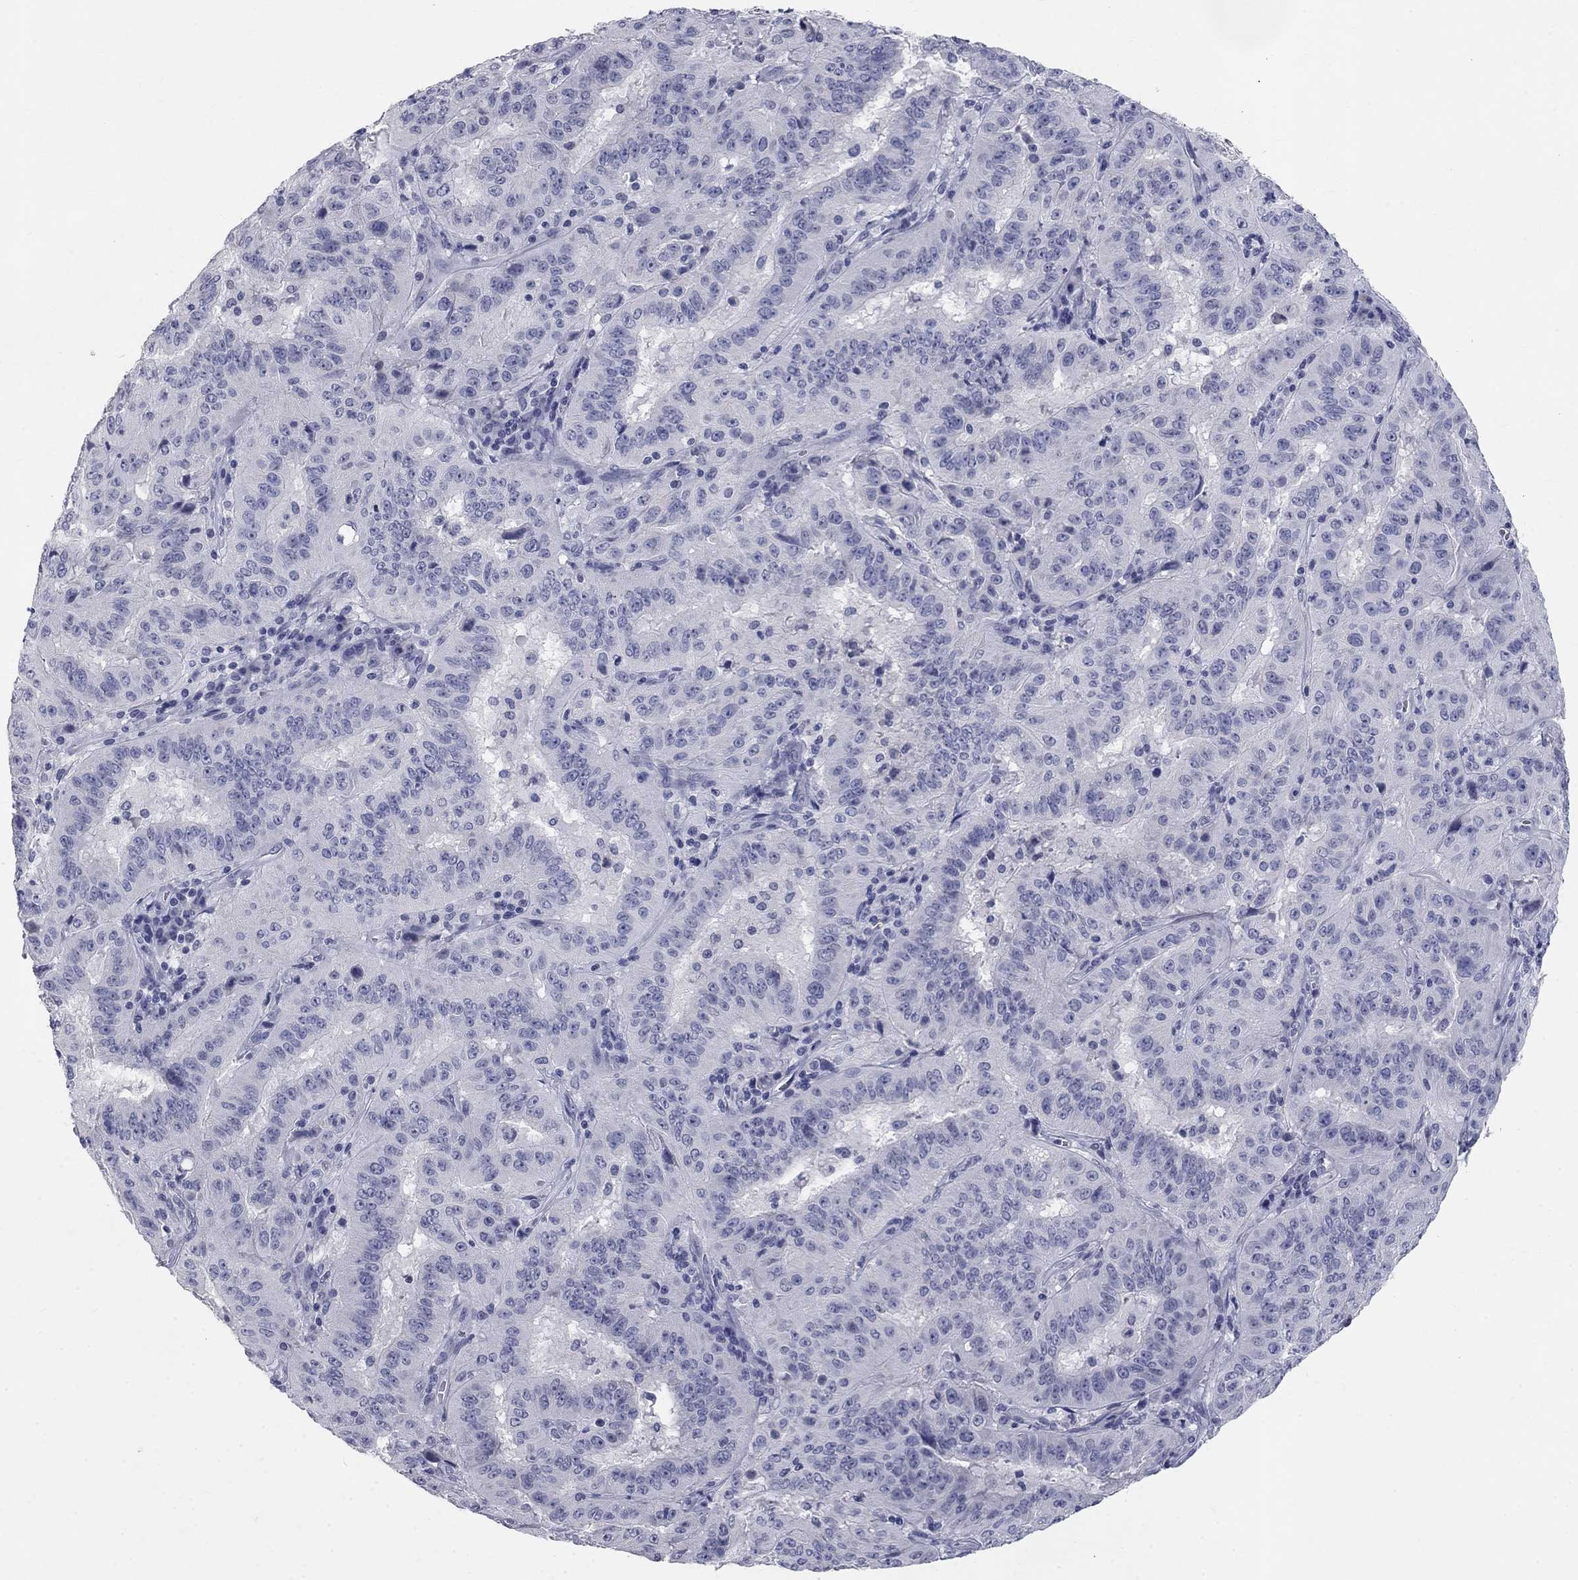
{"staining": {"intensity": "negative", "quantity": "none", "location": "none"}, "tissue": "pancreatic cancer", "cell_type": "Tumor cells", "image_type": "cancer", "snomed": [{"axis": "morphology", "description": "Adenocarcinoma, NOS"}, {"axis": "topography", "description": "Pancreas"}], "caption": "Immunohistochemical staining of pancreatic adenocarcinoma demonstrates no significant expression in tumor cells.", "gene": "ELAVL4", "patient": {"sex": "male", "age": 63}}